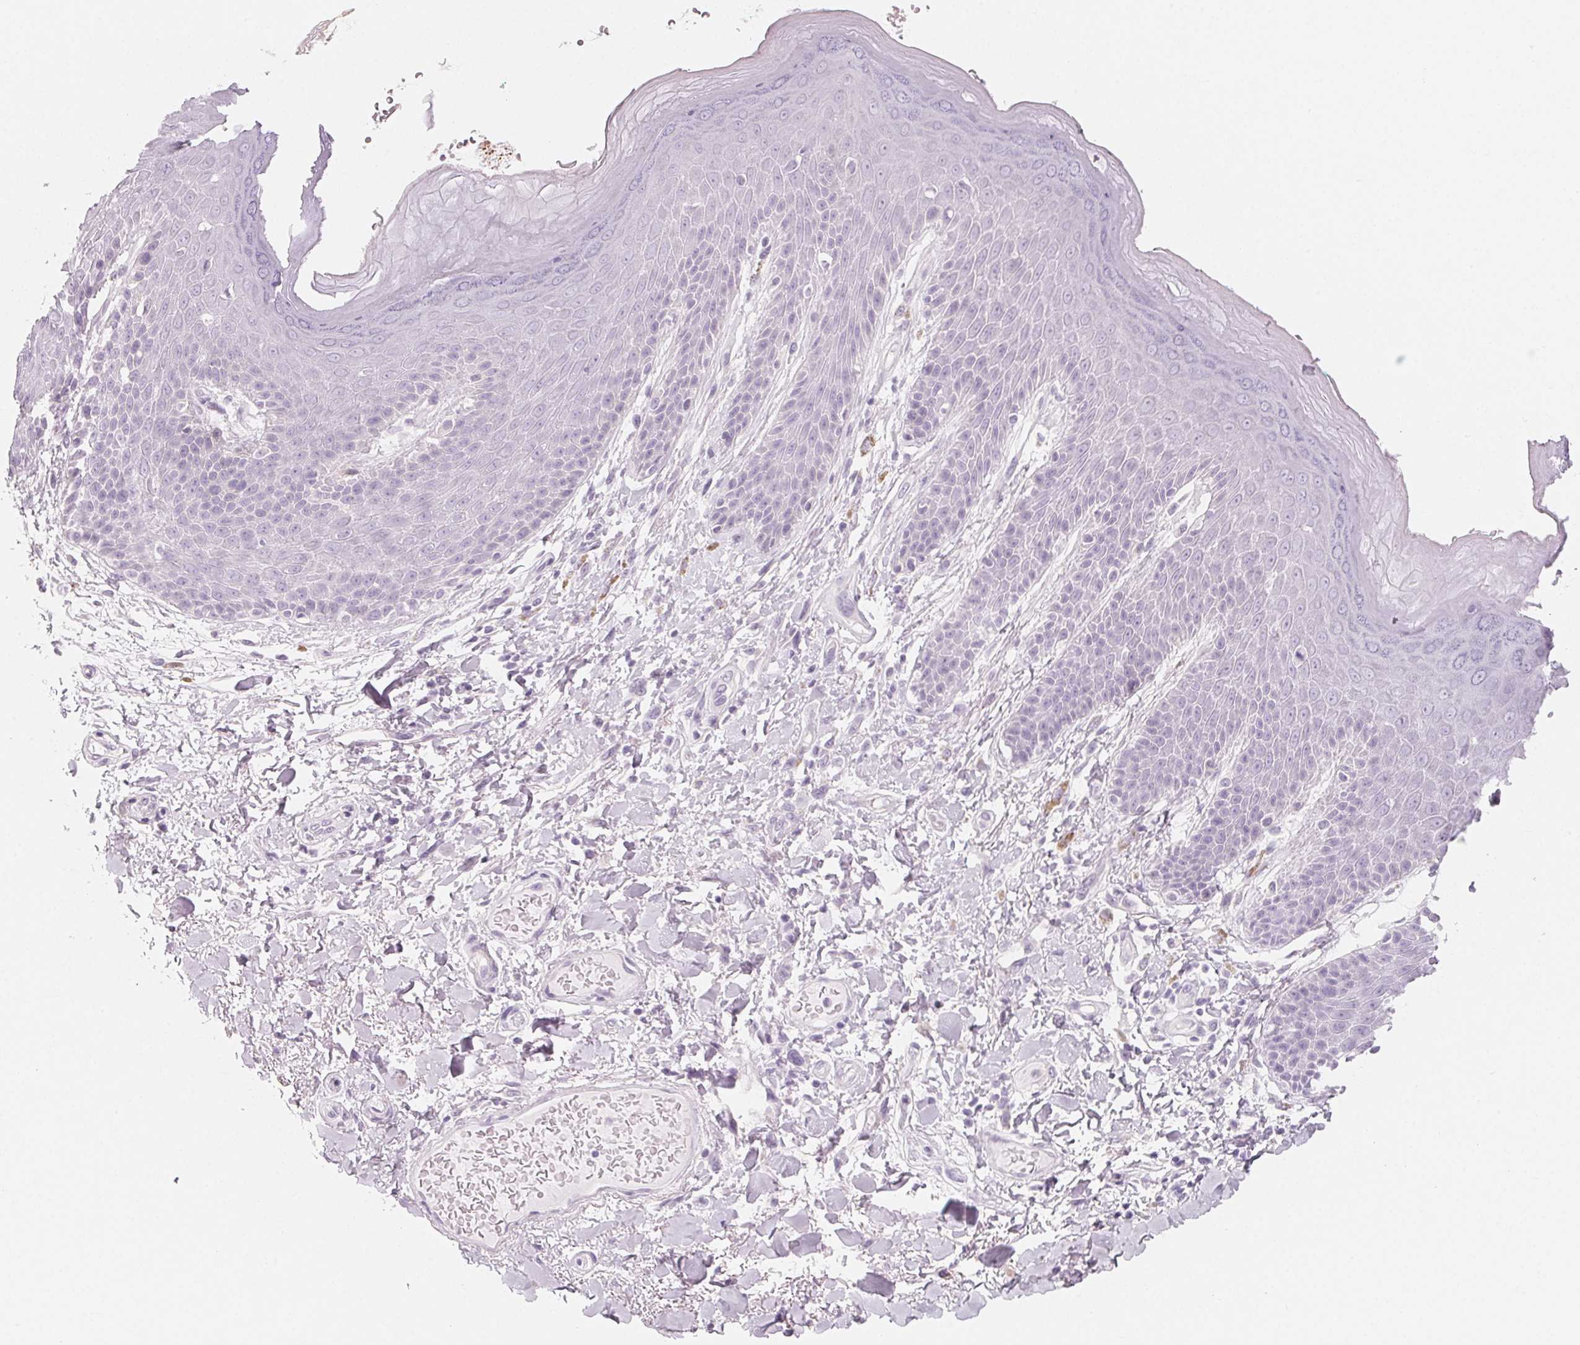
{"staining": {"intensity": "negative", "quantity": "none", "location": "none"}, "tissue": "skin", "cell_type": "Epidermal cells", "image_type": "normal", "snomed": [{"axis": "morphology", "description": "Normal tissue, NOS"}, {"axis": "topography", "description": "Anal"}, {"axis": "topography", "description": "Peripheral nerve tissue"}], "caption": "An IHC photomicrograph of benign skin is shown. There is no staining in epidermal cells of skin. Brightfield microscopy of immunohistochemistry (IHC) stained with DAB (3,3'-diaminobenzidine) (brown) and hematoxylin (blue), captured at high magnification.", "gene": "SH3GL2", "patient": {"sex": "male", "age": 51}}